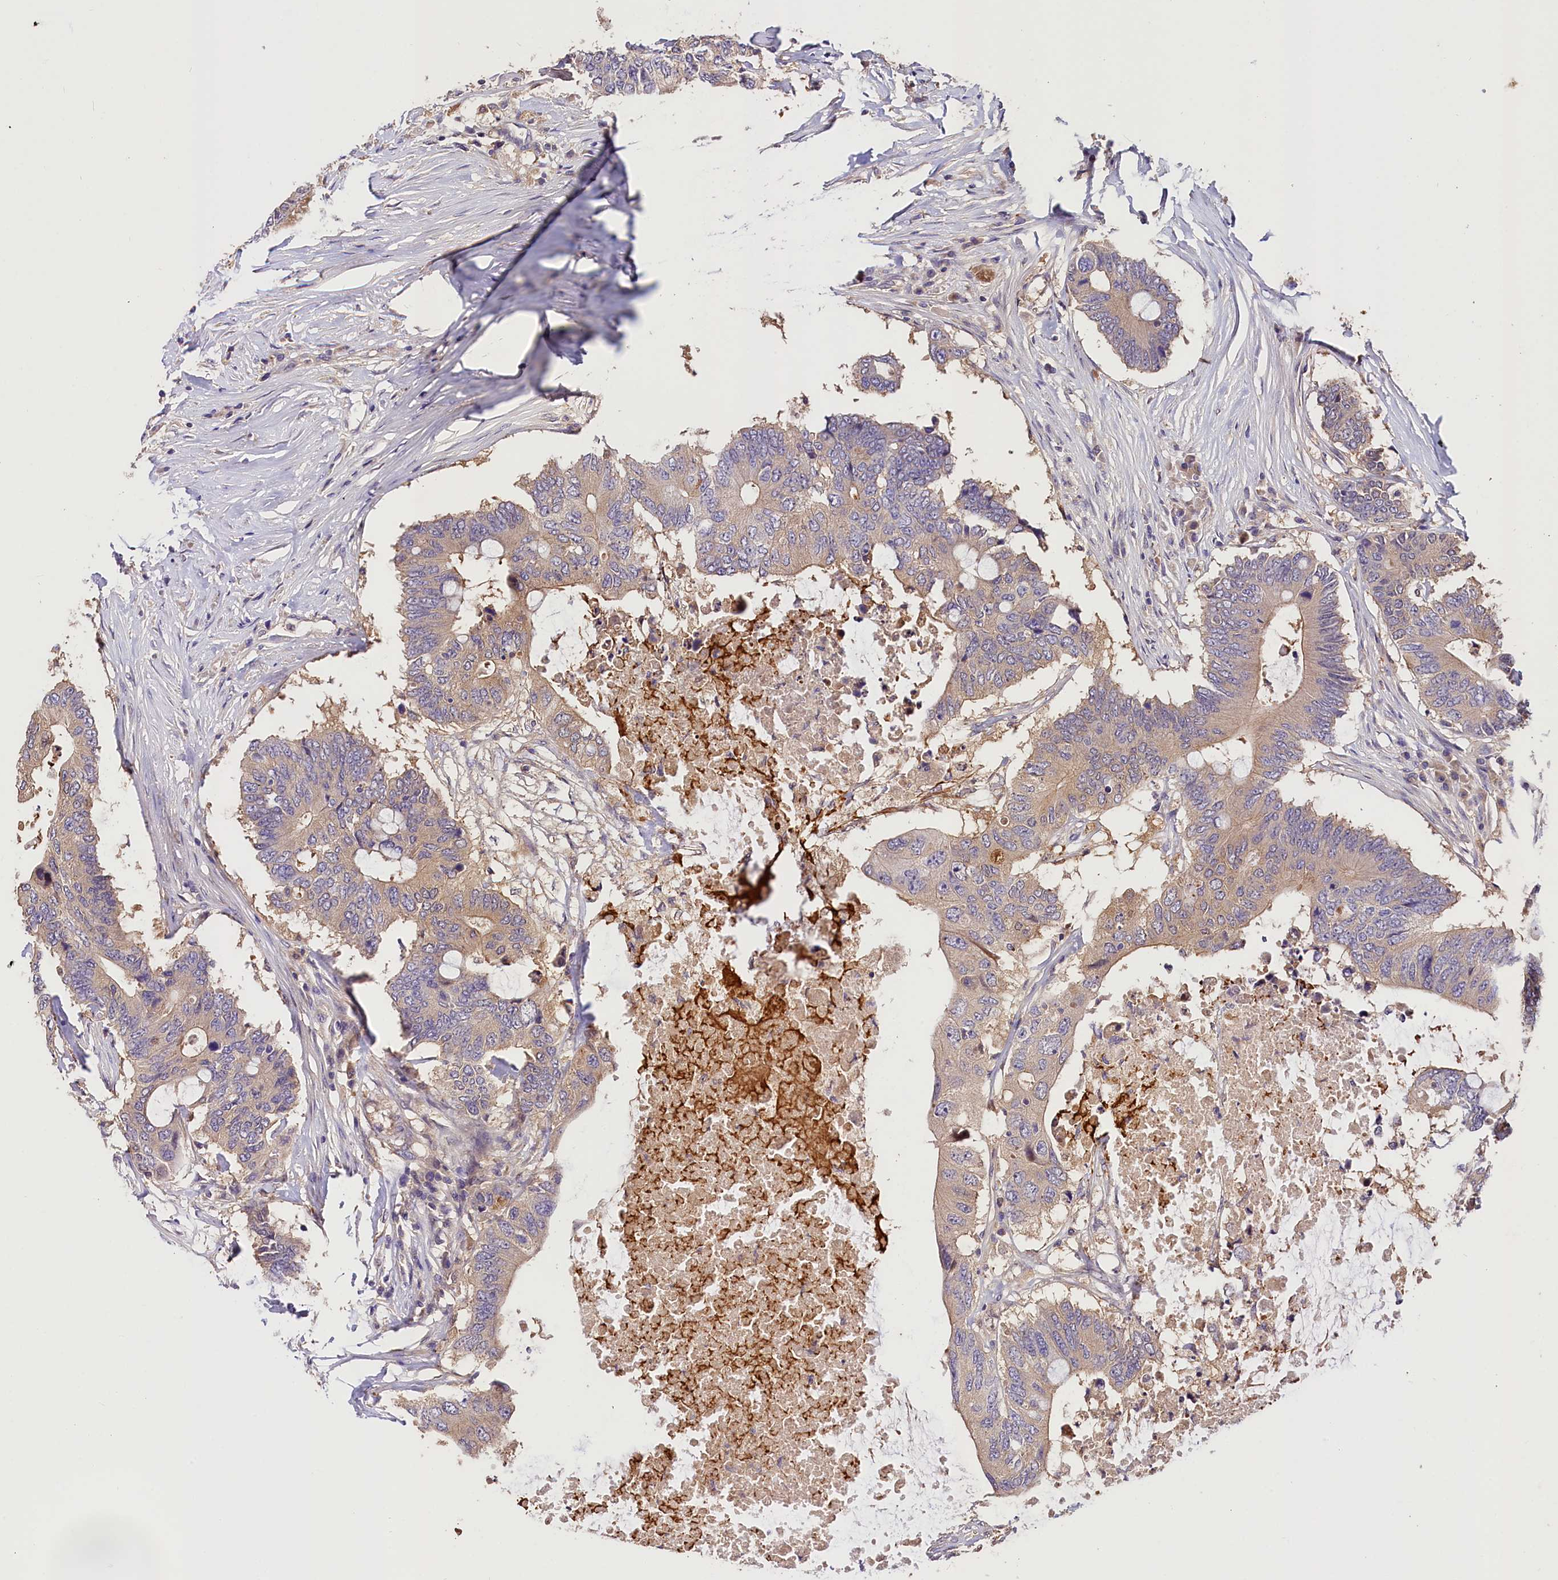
{"staining": {"intensity": "weak", "quantity": "25%-75%", "location": "cytoplasmic/membranous"}, "tissue": "colorectal cancer", "cell_type": "Tumor cells", "image_type": "cancer", "snomed": [{"axis": "morphology", "description": "Adenocarcinoma, NOS"}, {"axis": "topography", "description": "Colon"}], "caption": "Tumor cells display low levels of weak cytoplasmic/membranous staining in about 25%-75% of cells in human colorectal cancer. (DAB IHC with brightfield microscopy, high magnification).", "gene": "ARMC6", "patient": {"sex": "male", "age": 71}}